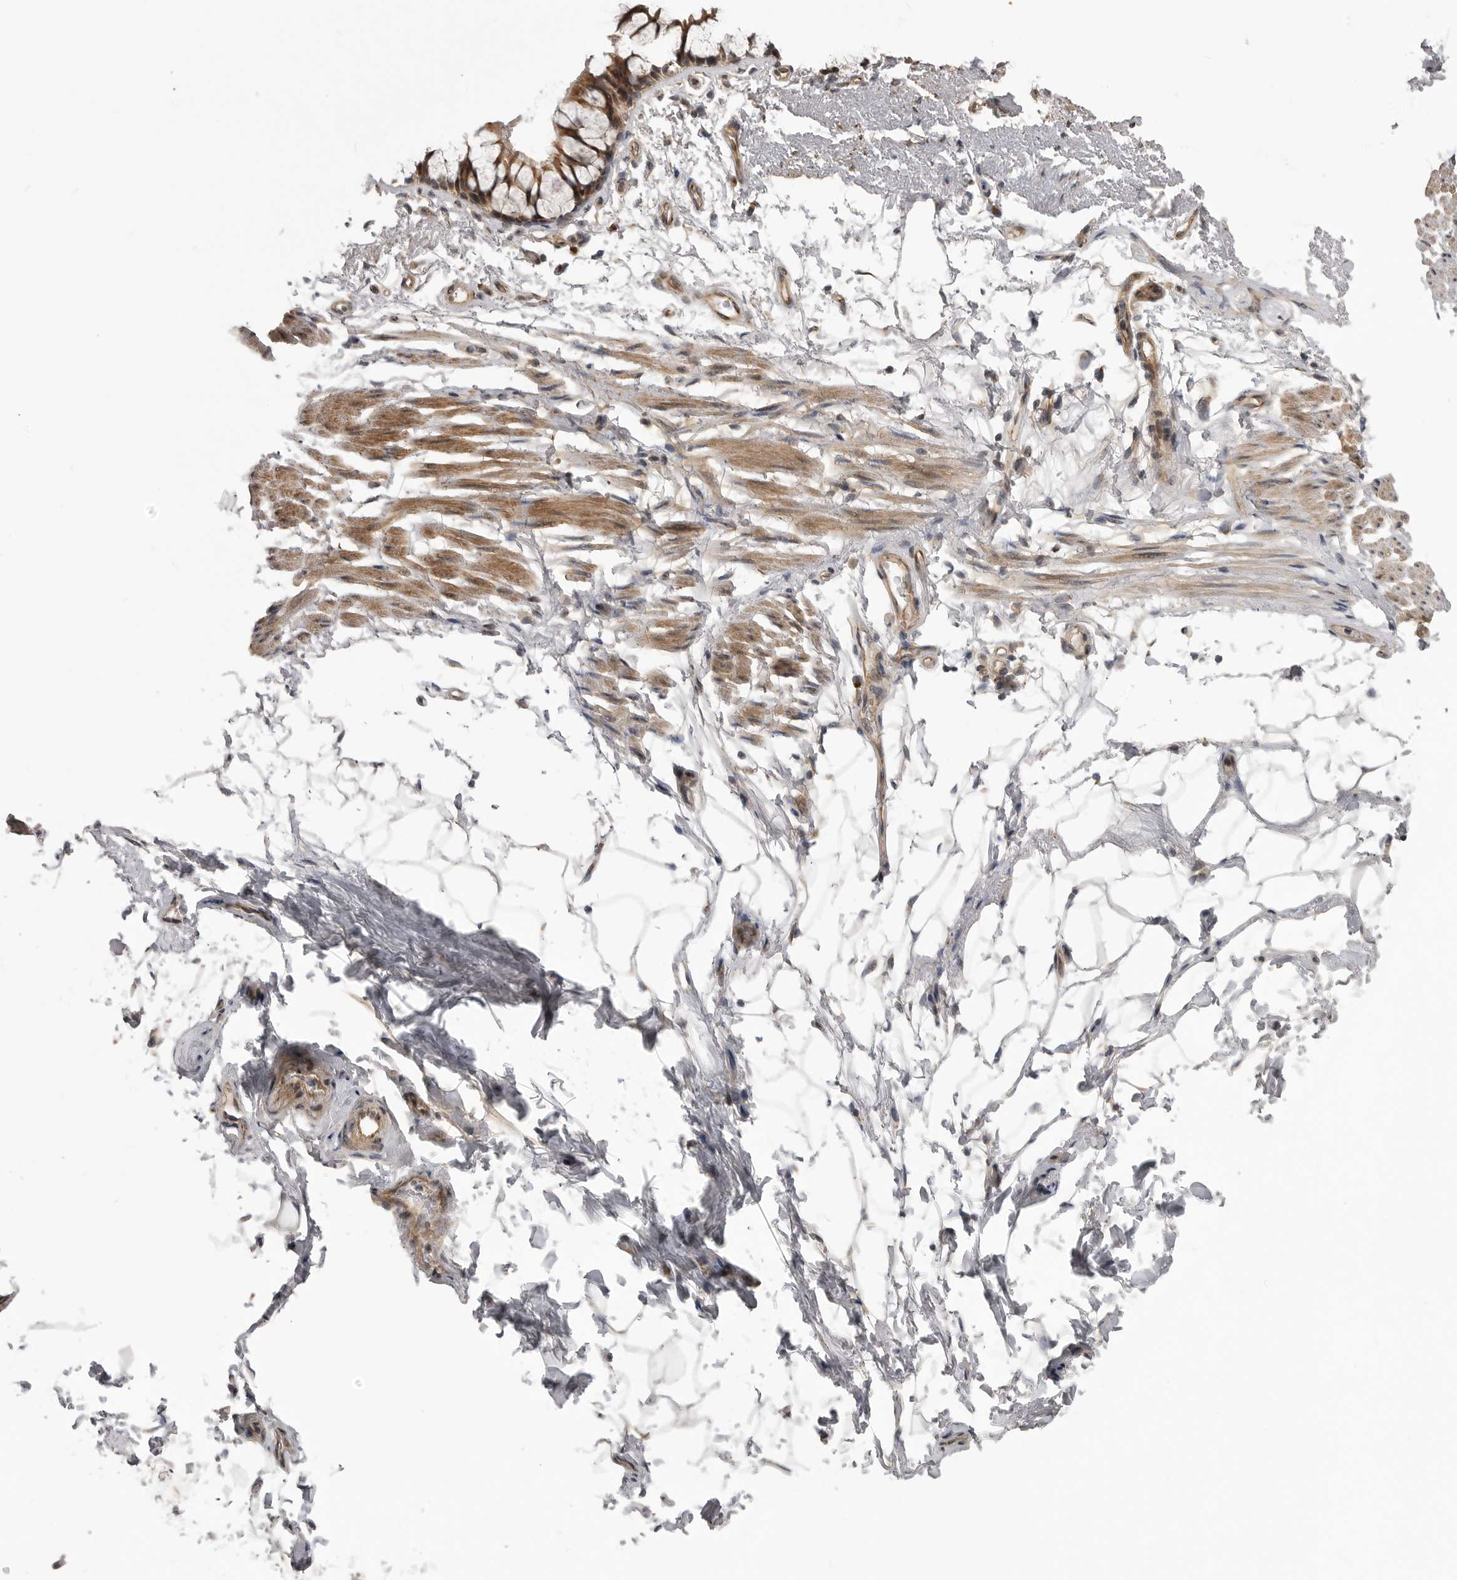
{"staining": {"intensity": "weak", "quantity": ">75%", "location": "cytoplasmic/membranous"}, "tissue": "adipose tissue", "cell_type": "Adipocytes", "image_type": "normal", "snomed": [{"axis": "morphology", "description": "Normal tissue, NOS"}, {"axis": "topography", "description": "Cartilage tissue"}, {"axis": "topography", "description": "Bronchus"}], "caption": "Immunohistochemical staining of unremarkable human adipose tissue shows >75% levels of weak cytoplasmic/membranous protein positivity in about >75% of adipocytes.", "gene": "PDCL", "patient": {"sex": "female", "age": 73}}